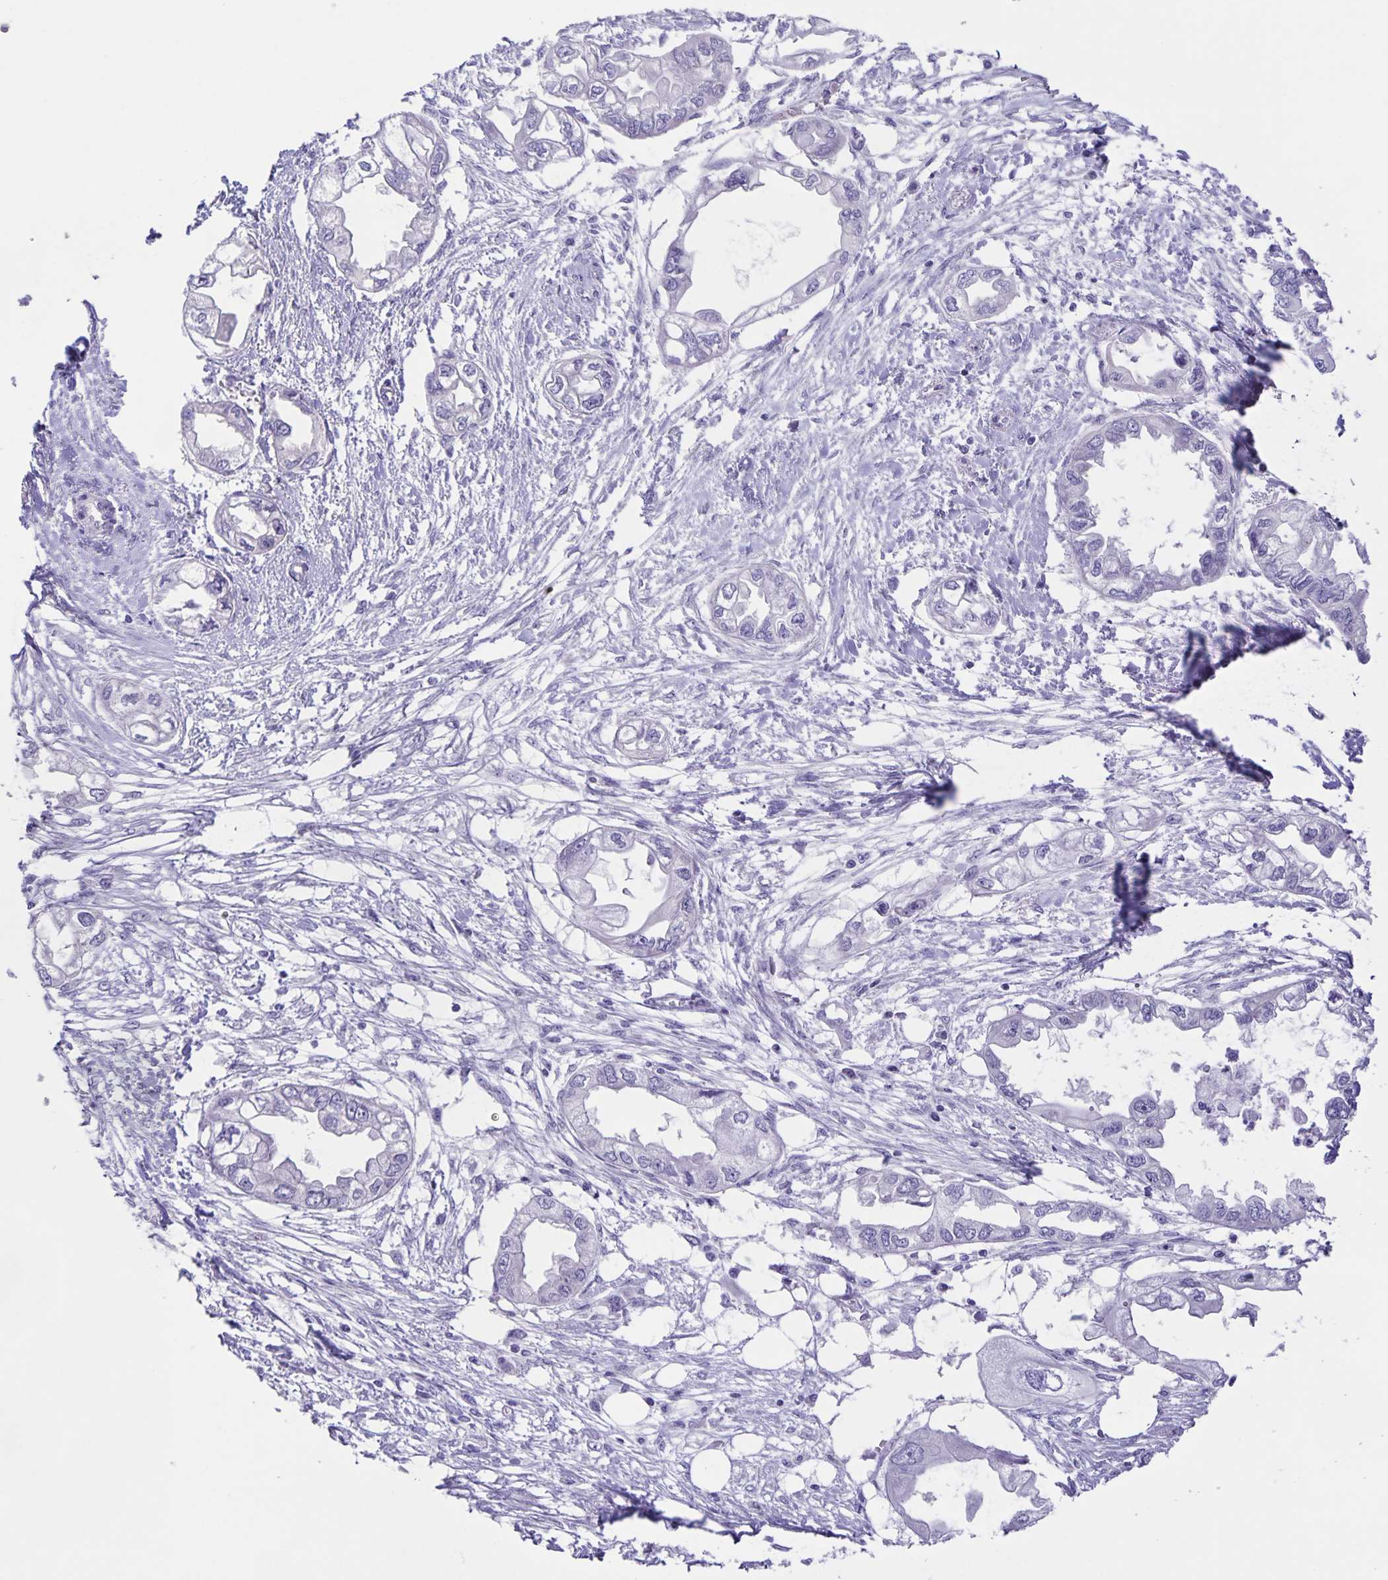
{"staining": {"intensity": "negative", "quantity": "none", "location": "none"}, "tissue": "endometrial cancer", "cell_type": "Tumor cells", "image_type": "cancer", "snomed": [{"axis": "morphology", "description": "Adenocarcinoma, NOS"}, {"axis": "morphology", "description": "Adenocarcinoma, metastatic, NOS"}, {"axis": "topography", "description": "Adipose tissue"}, {"axis": "topography", "description": "Endometrium"}], "caption": "Endometrial cancer (metastatic adenocarcinoma) was stained to show a protein in brown. There is no significant expression in tumor cells.", "gene": "CAPSL", "patient": {"sex": "female", "age": 67}}